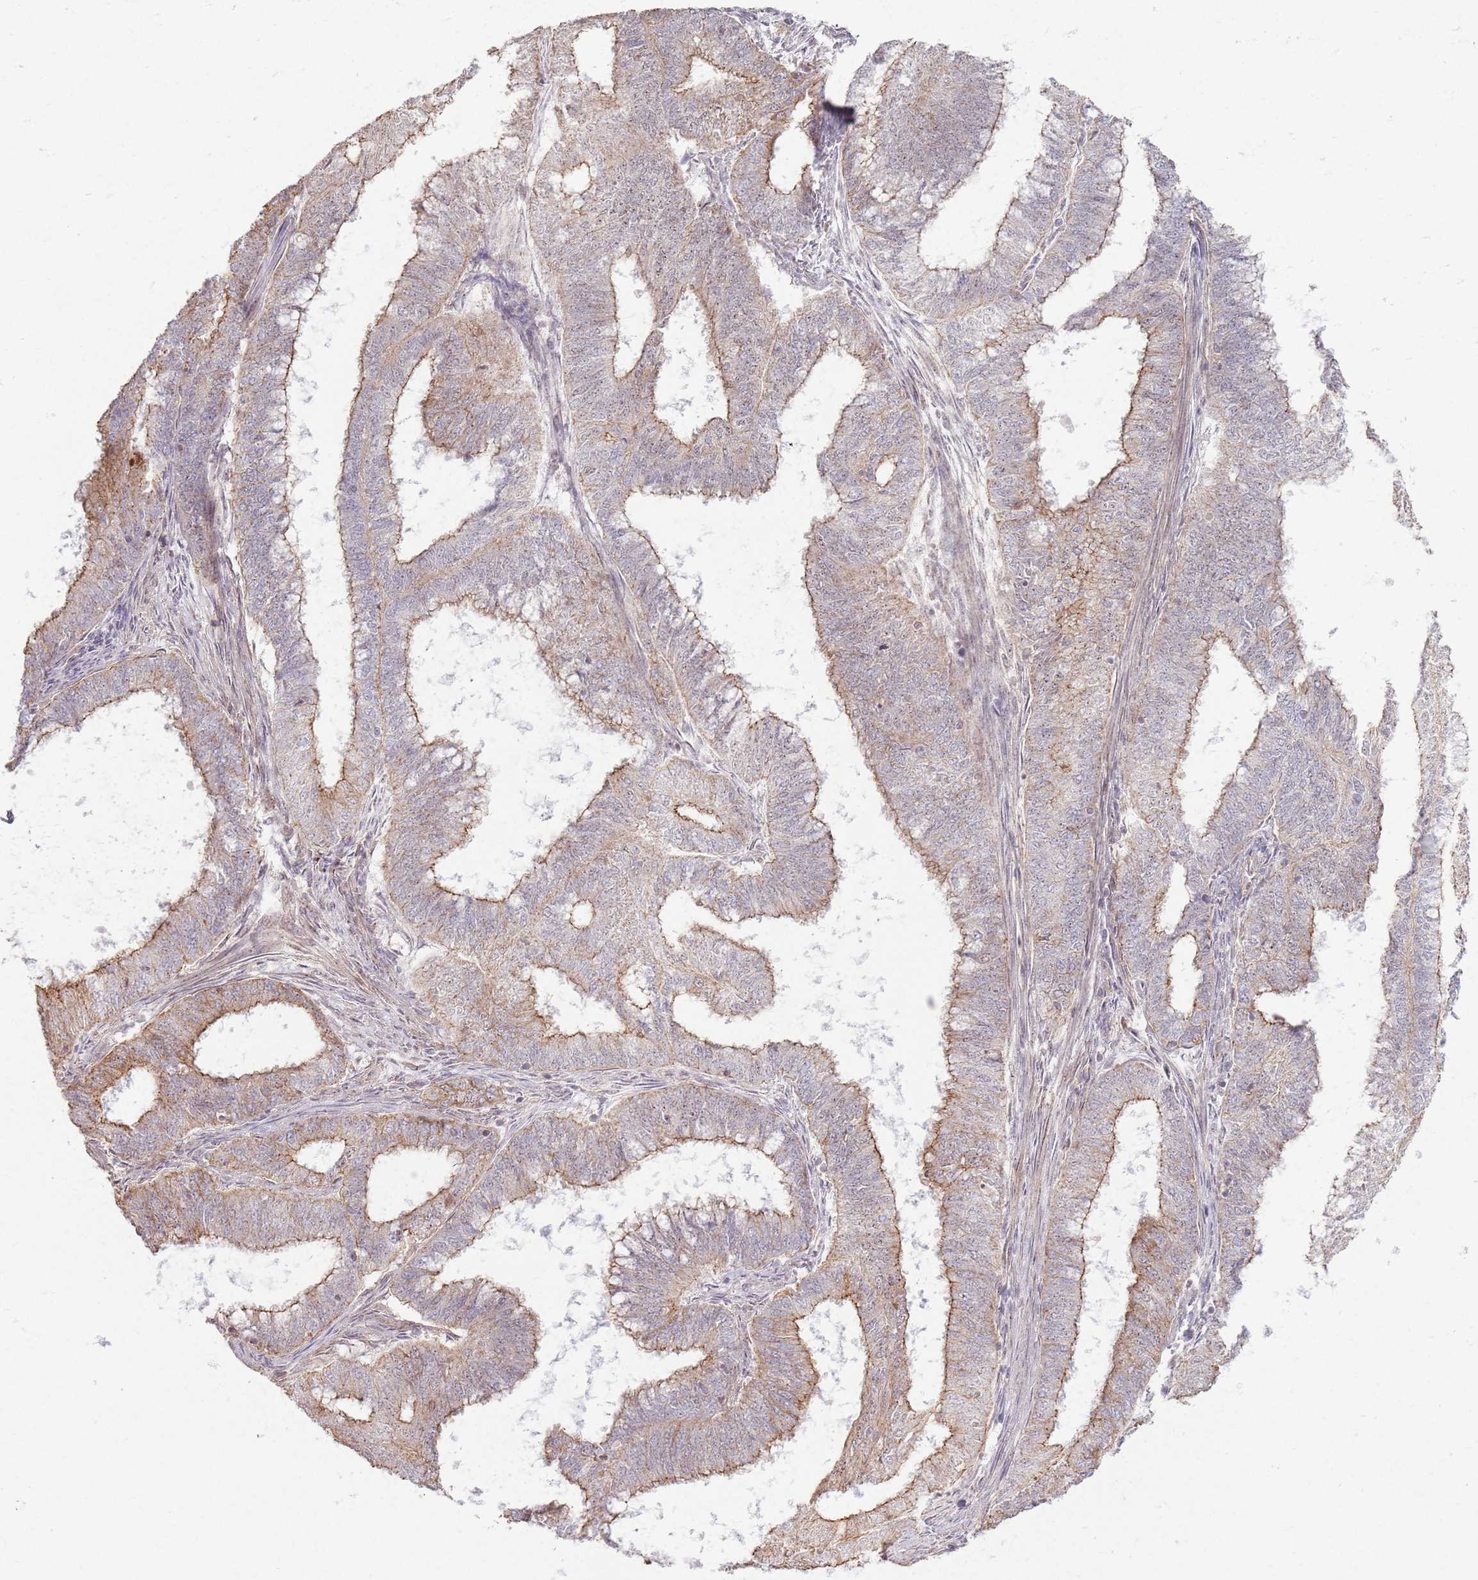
{"staining": {"intensity": "moderate", "quantity": "25%-75%", "location": "cytoplasmic/membranous"}, "tissue": "endometrial cancer", "cell_type": "Tumor cells", "image_type": "cancer", "snomed": [{"axis": "morphology", "description": "Adenocarcinoma, NOS"}, {"axis": "topography", "description": "Endometrium"}], "caption": "A brown stain labels moderate cytoplasmic/membranous positivity of a protein in human endometrial adenocarcinoma tumor cells. The protein is stained brown, and the nuclei are stained in blue (DAB (3,3'-diaminobenzidine) IHC with brightfield microscopy, high magnification).", "gene": "KCNA5", "patient": {"sex": "female", "age": 51}}